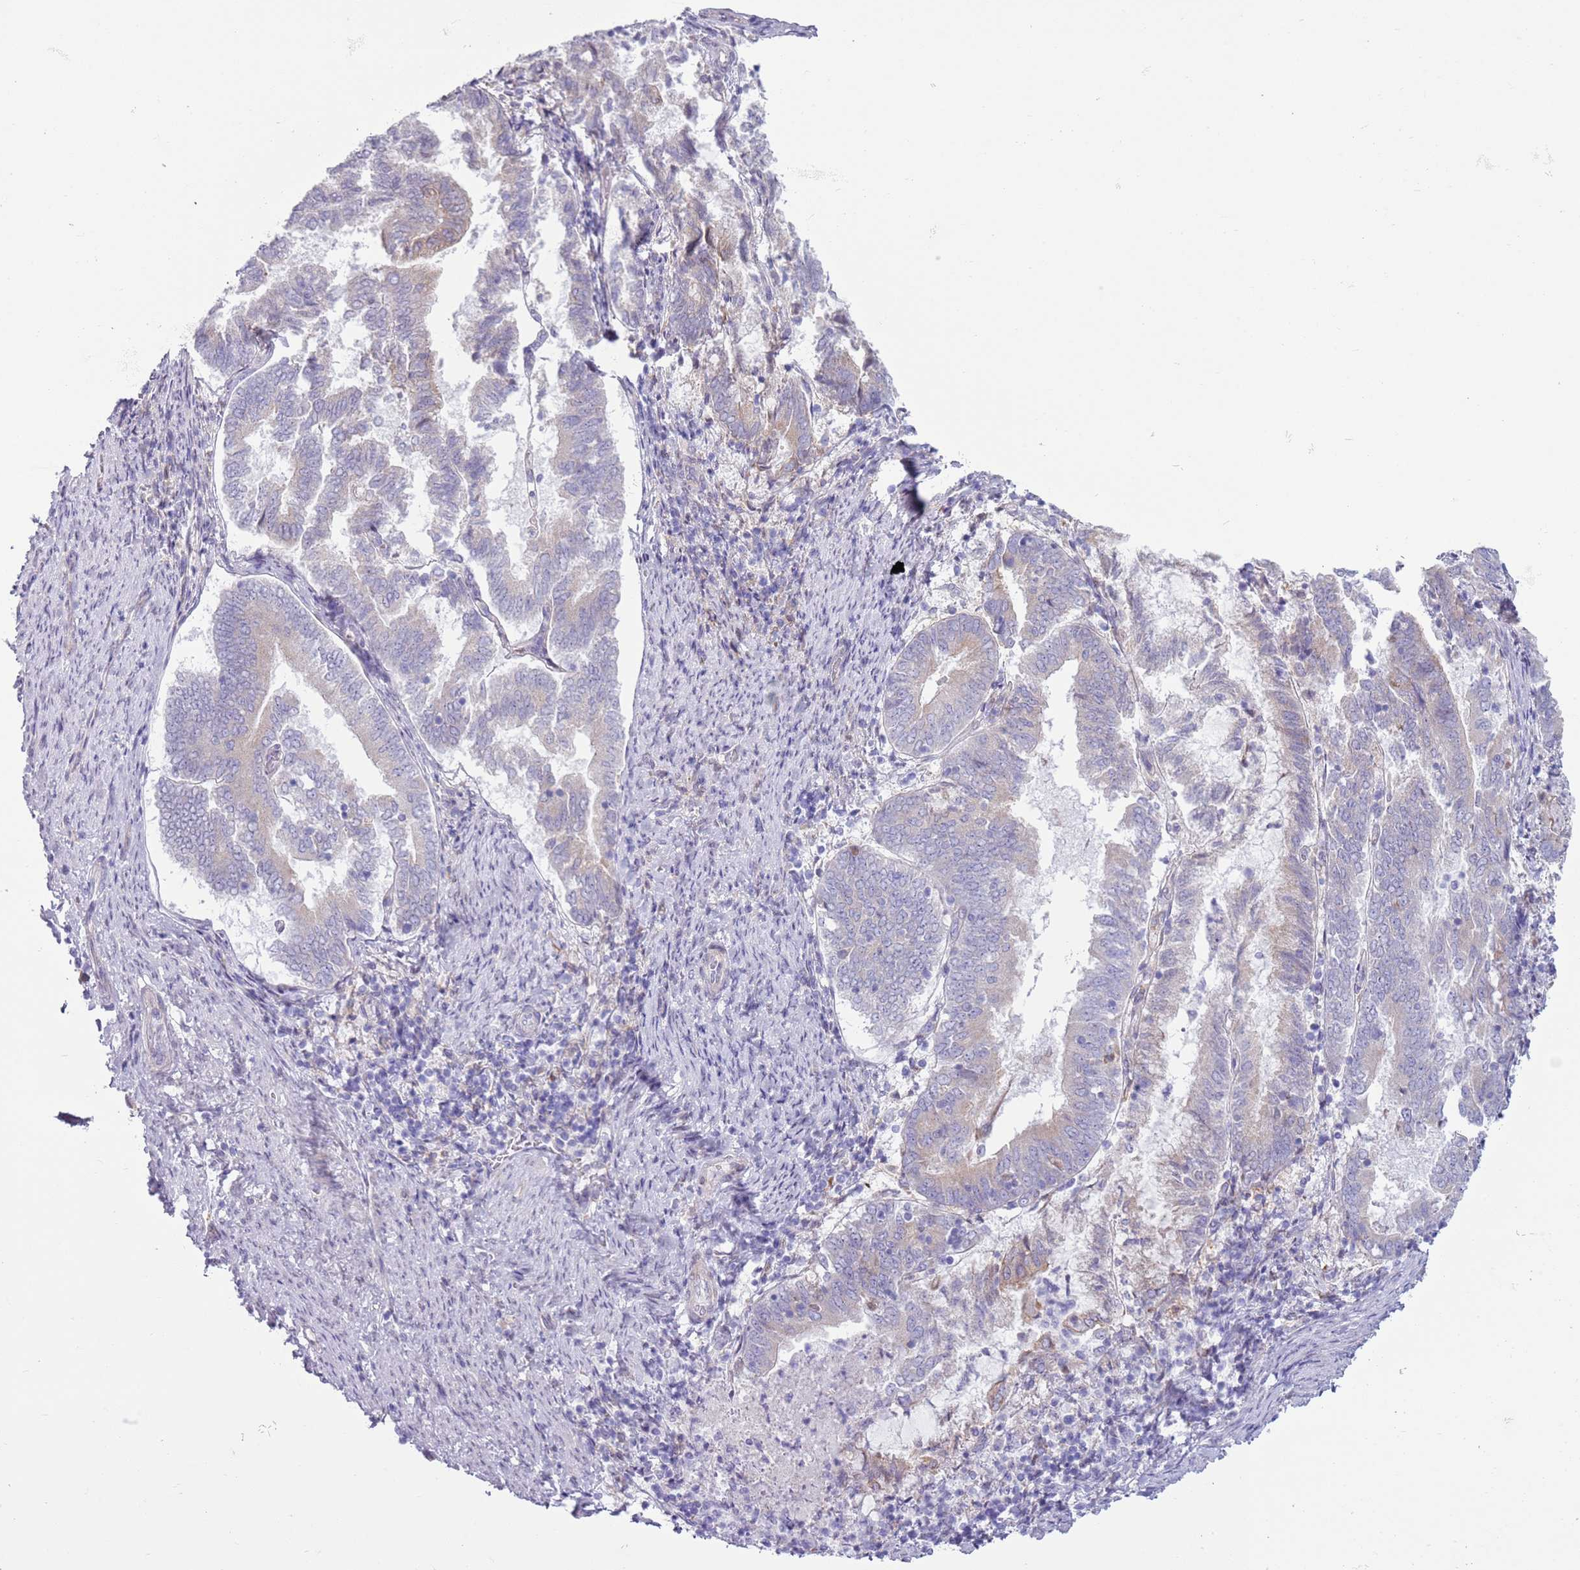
{"staining": {"intensity": "weak", "quantity": "<25%", "location": "cytoplasmic/membranous"}, "tissue": "endometrial cancer", "cell_type": "Tumor cells", "image_type": "cancer", "snomed": [{"axis": "morphology", "description": "Adenocarcinoma, NOS"}, {"axis": "topography", "description": "Endometrium"}], "caption": "A high-resolution photomicrograph shows IHC staining of endometrial cancer (adenocarcinoma), which displays no significant staining in tumor cells.", "gene": "OAF", "patient": {"sex": "female", "age": 80}}